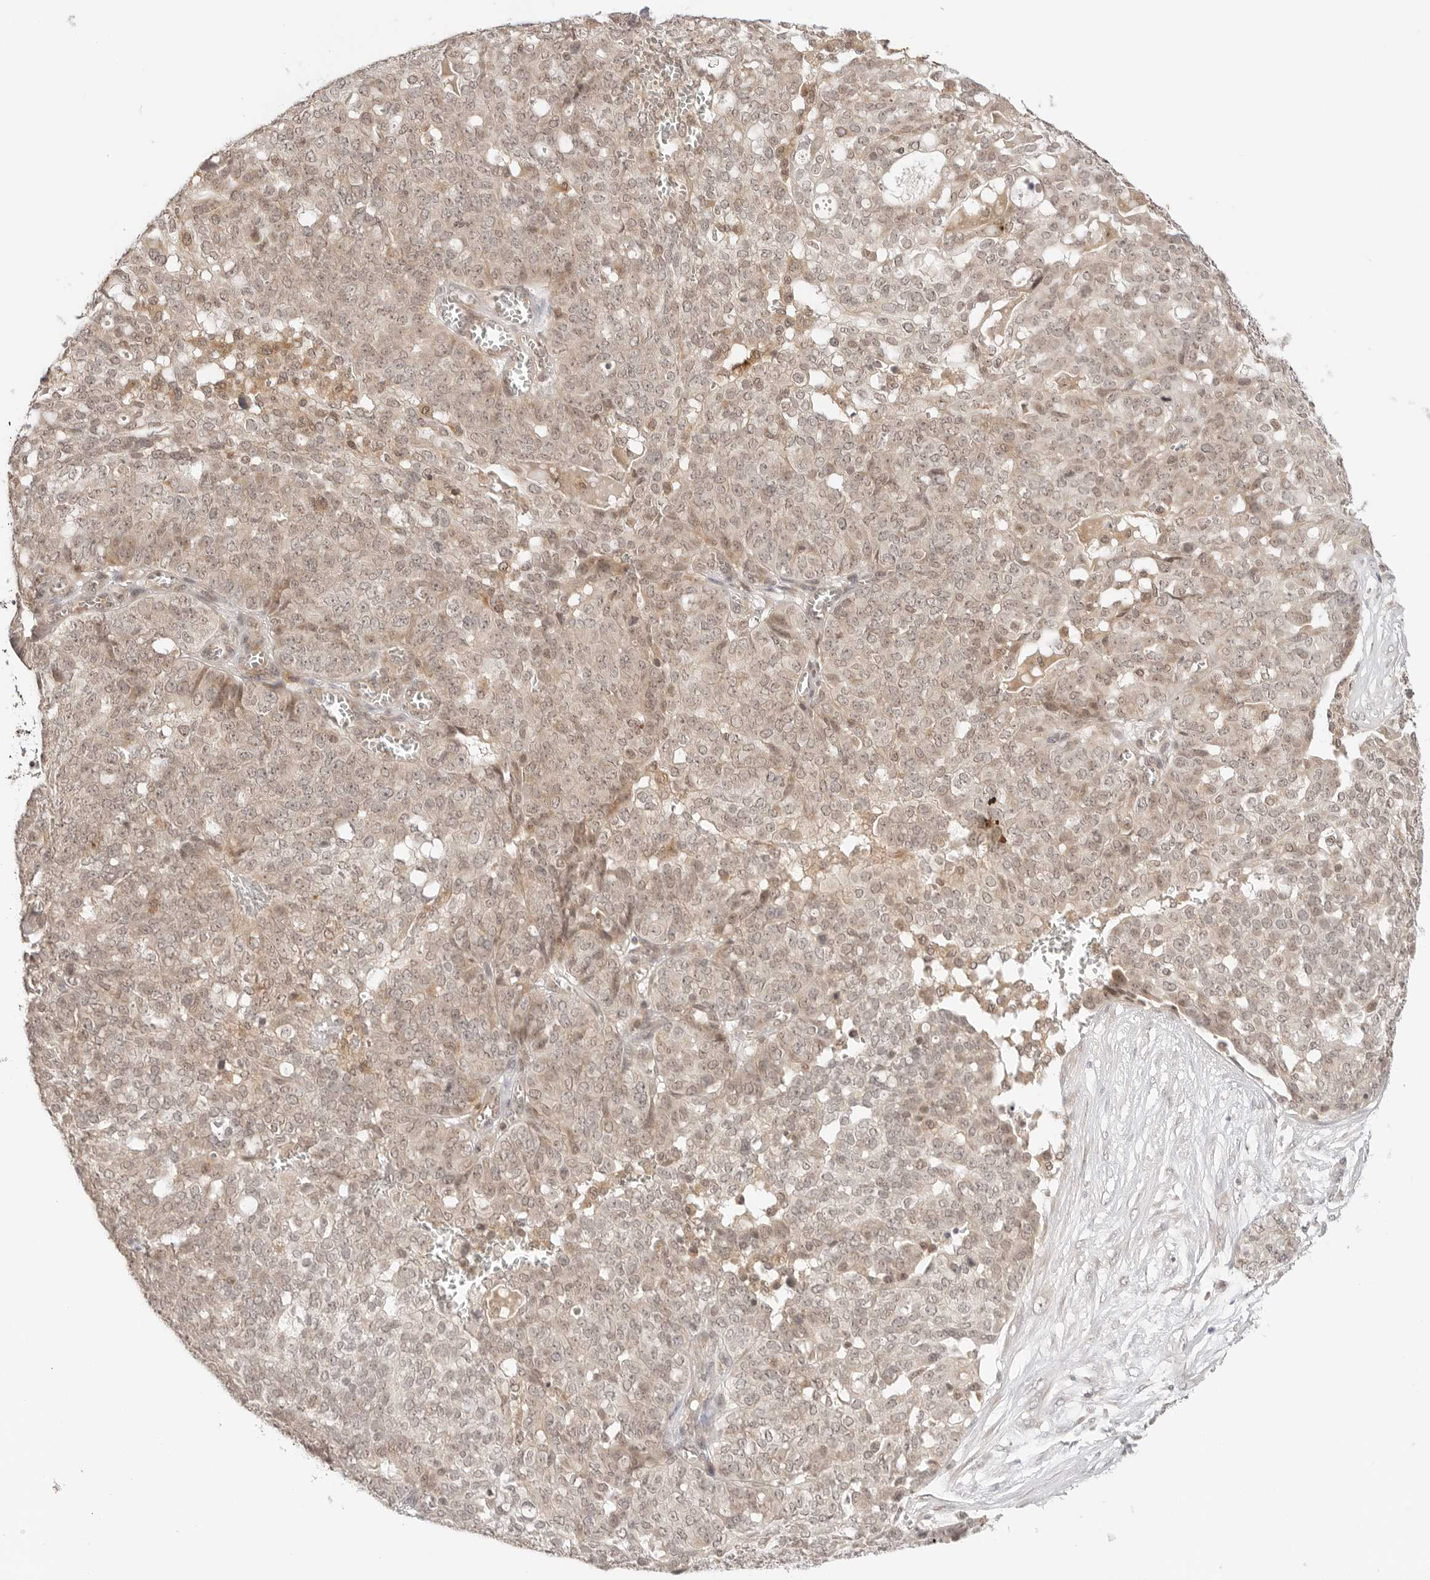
{"staining": {"intensity": "weak", "quantity": "25%-75%", "location": "cytoplasmic/membranous"}, "tissue": "ovarian cancer", "cell_type": "Tumor cells", "image_type": "cancer", "snomed": [{"axis": "morphology", "description": "Cystadenocarcinoma, serous, NOS"}, {"axis": "topography", "description": "Soft tissue"}, {"axis": "topography", "description": "Ovary"}], "caption": "Approximately 25%-75% of tumor cells in human ovarian cancer (serous cystadenocarcinoma) show weak cytoplasmic/membranous protein staining as visualized by brown immunohistochemical staining.", "gene": "GPR34", "patient": {"sex": "female", "age": 57}}